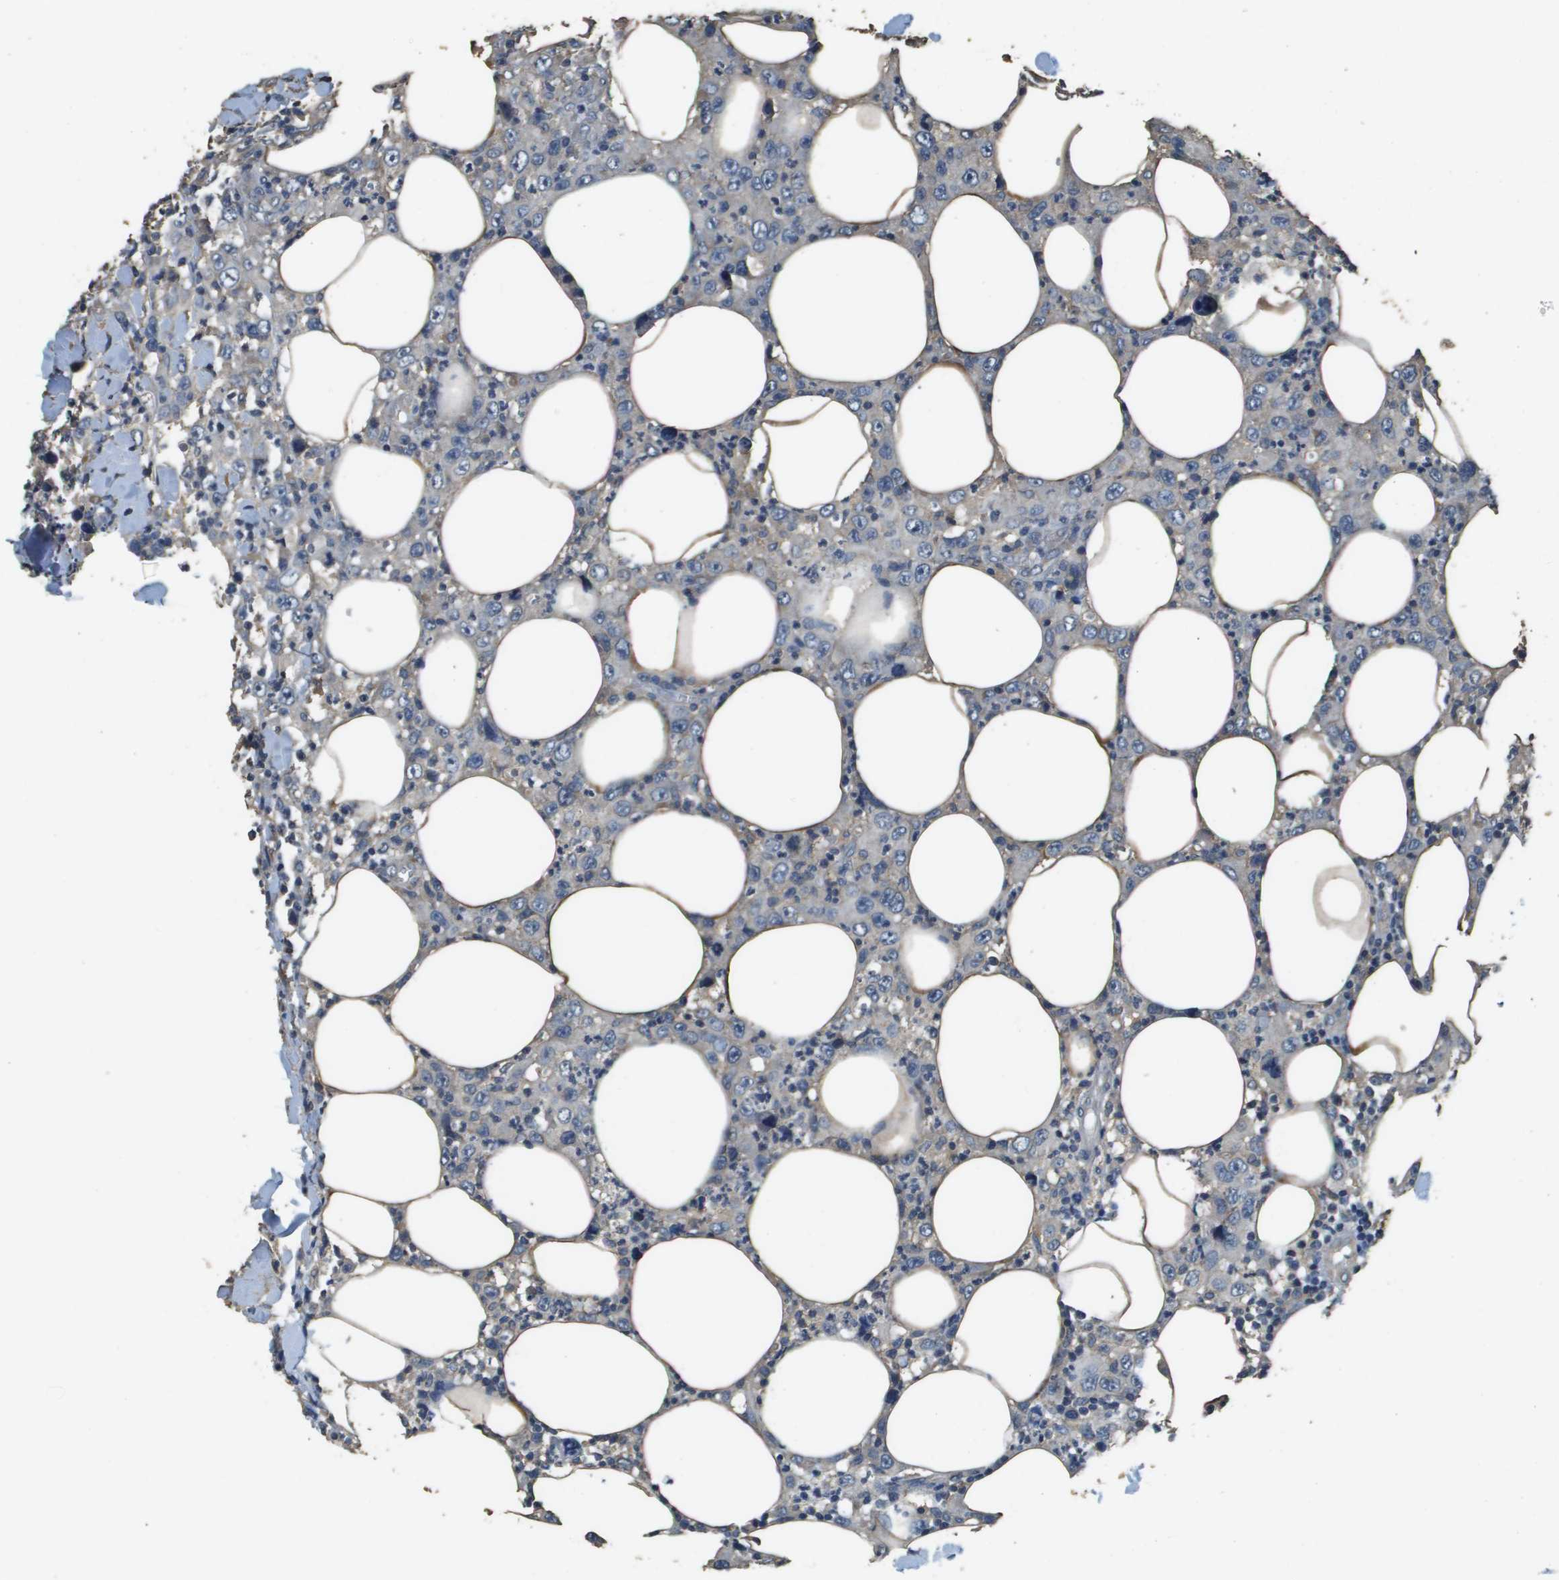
{"staining": {"intensity": "negative", "quantity": "none", "location": "none"}, "tissue": "thyroid cancer", "cell_type": "Tumor cells", "image_type": "cancer", "snomed": [{"axis": "morphology", "description": "Carcinoma, NOS"}, {"axis": "topography", "description": "Thyroid gland"}], "caption": "This histopathology image is of thyroid cancer stained with immunohistochemistry to label a protein in brown with the nuclei are counter-stained blue. There is no positivity in tumor cells.", "gene": "RAB6B", "patient": {"sex": "female", "age": 77}}